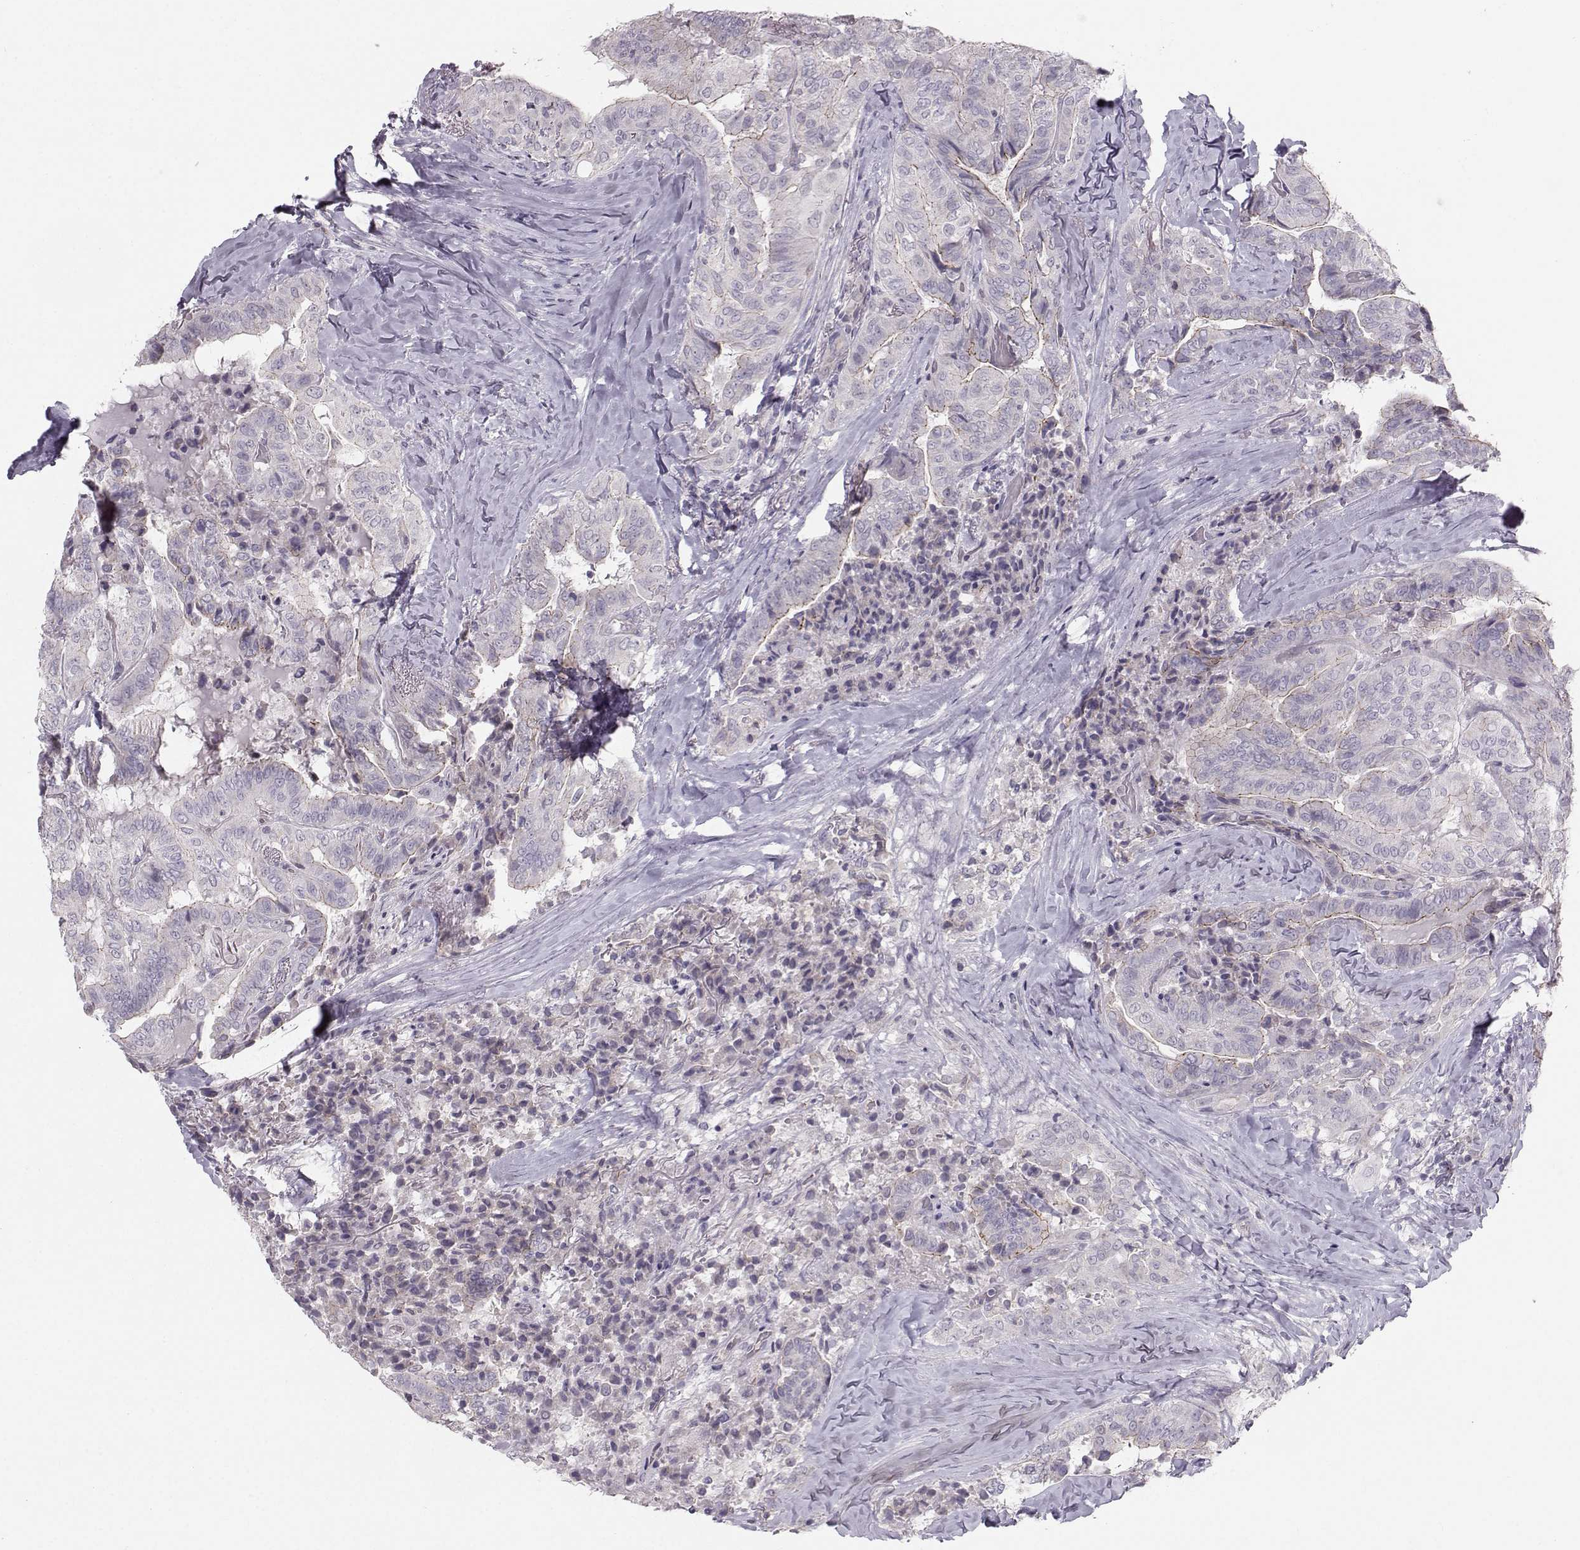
{"staining": {"intensity": "weak", "quantity": "<25%", "location": "cytoplasmic/membranous"}, "tissue": "thyroid cancer", "cell_type": "Tumor cells", "image_type": "cancer", "snomed": [{"axis": "morphology", "description": "Papillary adenocarcinoma, NOS"}, {"axis": "topography", "description": "Thyroid gland"}], "caption": "Immunohistochemistry (IHC) micrograph of neoplastic tissue: human thyroid cancer (papillary adenocarcinoma) stained with DAB demonstrates no significant protein staining in tumor cells.", "gene": "MAST1", "patient": {"sex": "female", "age": 68}}